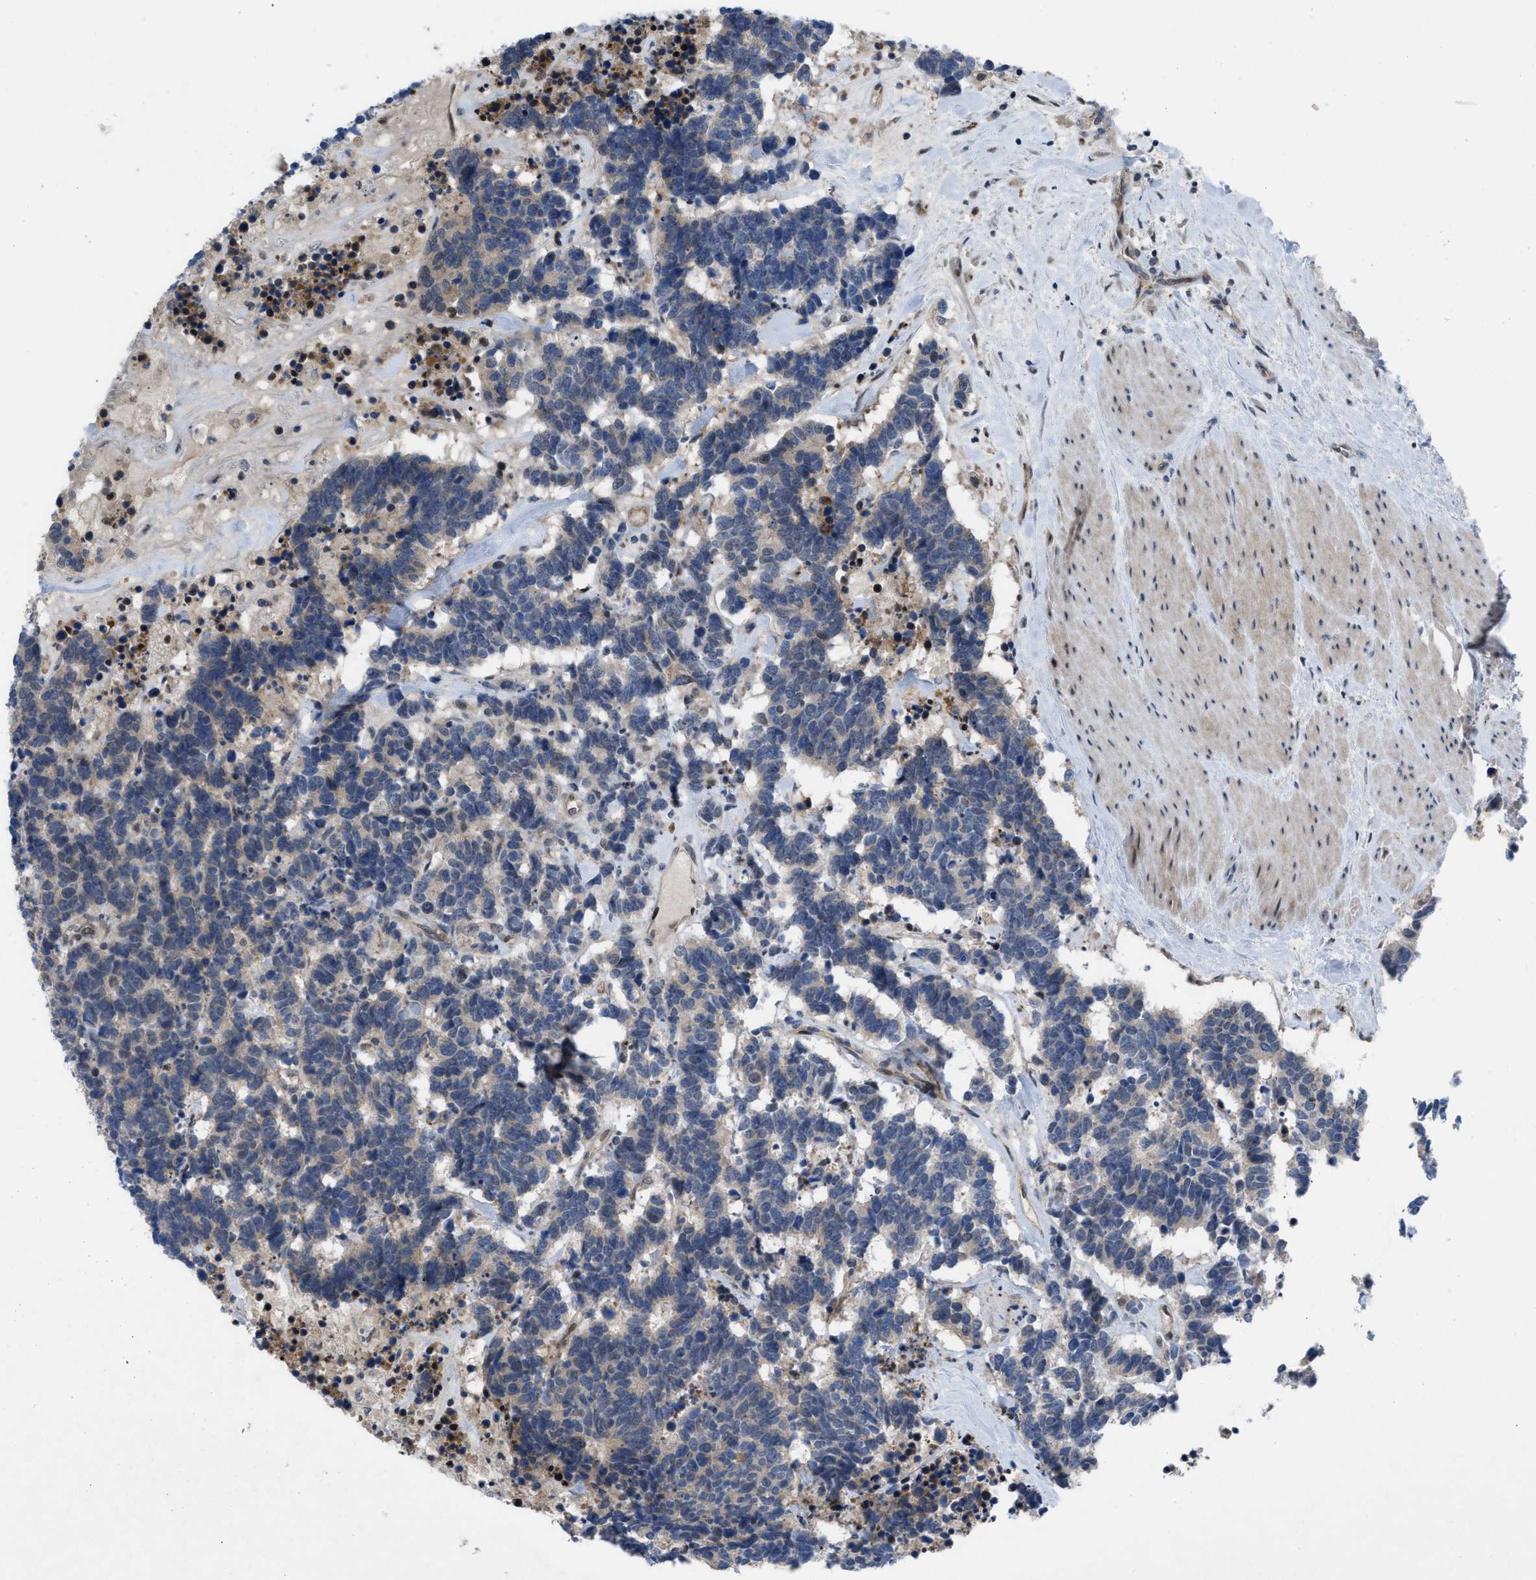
{"staining": {"intensity": "negative", "quantity": "none", "location": "none"}, "tissue": "carcinoid", "cell_type": "Tumor cells", "image_type": "cancer", "snomed": [{"axis": "morphology", "description": "Carcinoma, NOS"}, {"axis": "morphology", "description": "Carcinoid, malignant, NOS"}, {"axis": "topography", "description": "Urinary bladder"}], "caption": "An image of carcinoid stained for a protein shows no brown staining in tumor cells.", "gene": "IL17RE", "patient": {"sex": "male", "age": 57}}